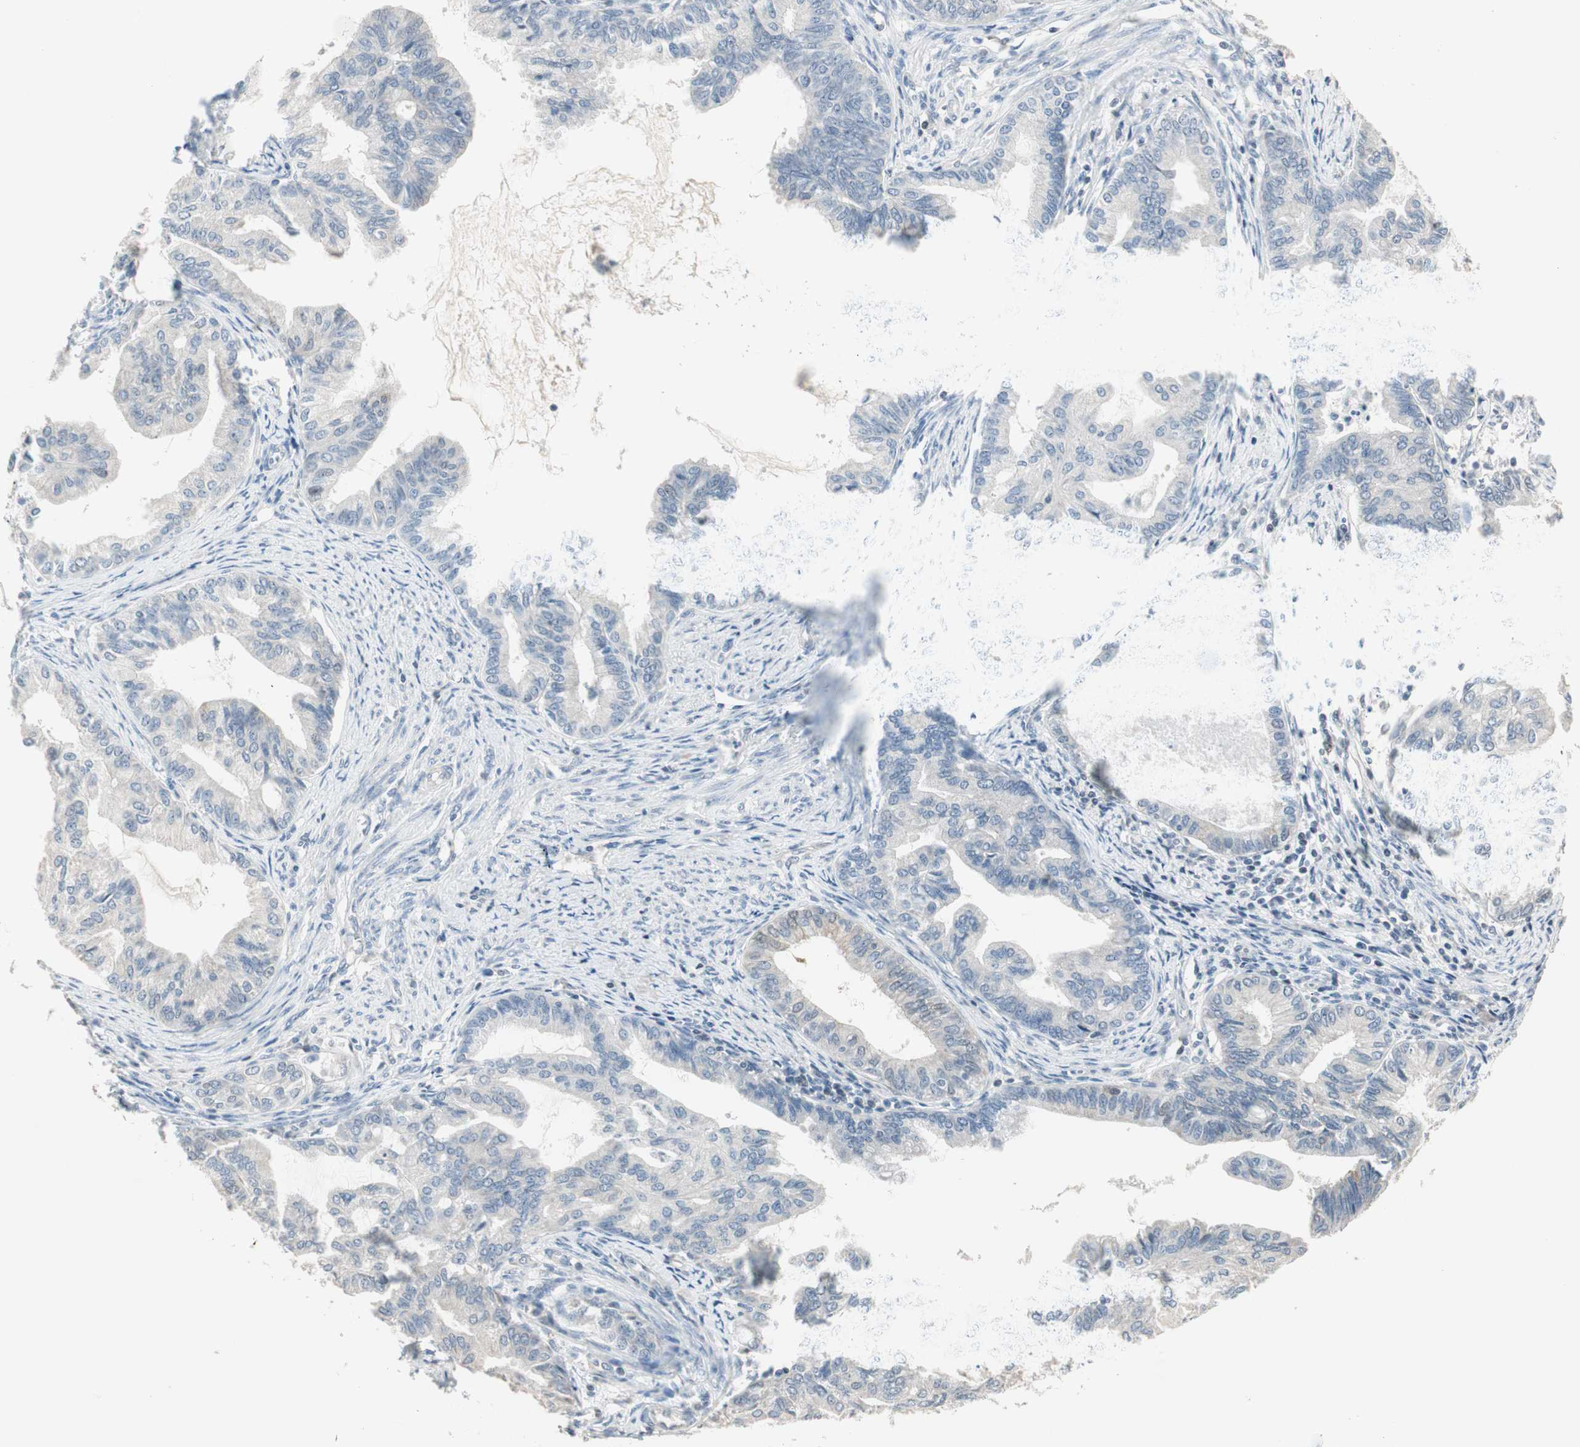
{"staining": {"intensity": "moderate", "quantity": "<25%", "location": "nuclear"}, "tissue": "endometrial cancer", "cell_type": "Tumor cells", "image_type": "cancer", "snomed": [{"axis": "morphology", "description": "Adenocarcinoma, NOS"}, {"axis": "topography", "description": "Endometrium"}], "caption": "IHC micrograph of endometrial cancer stained for a protein (brown), which exhibits low levels of moderate nuclear expression in approximately <25% of tumor cells.", "gene": "PDZK1", "patient": {"sex": "female", "age": 86}}